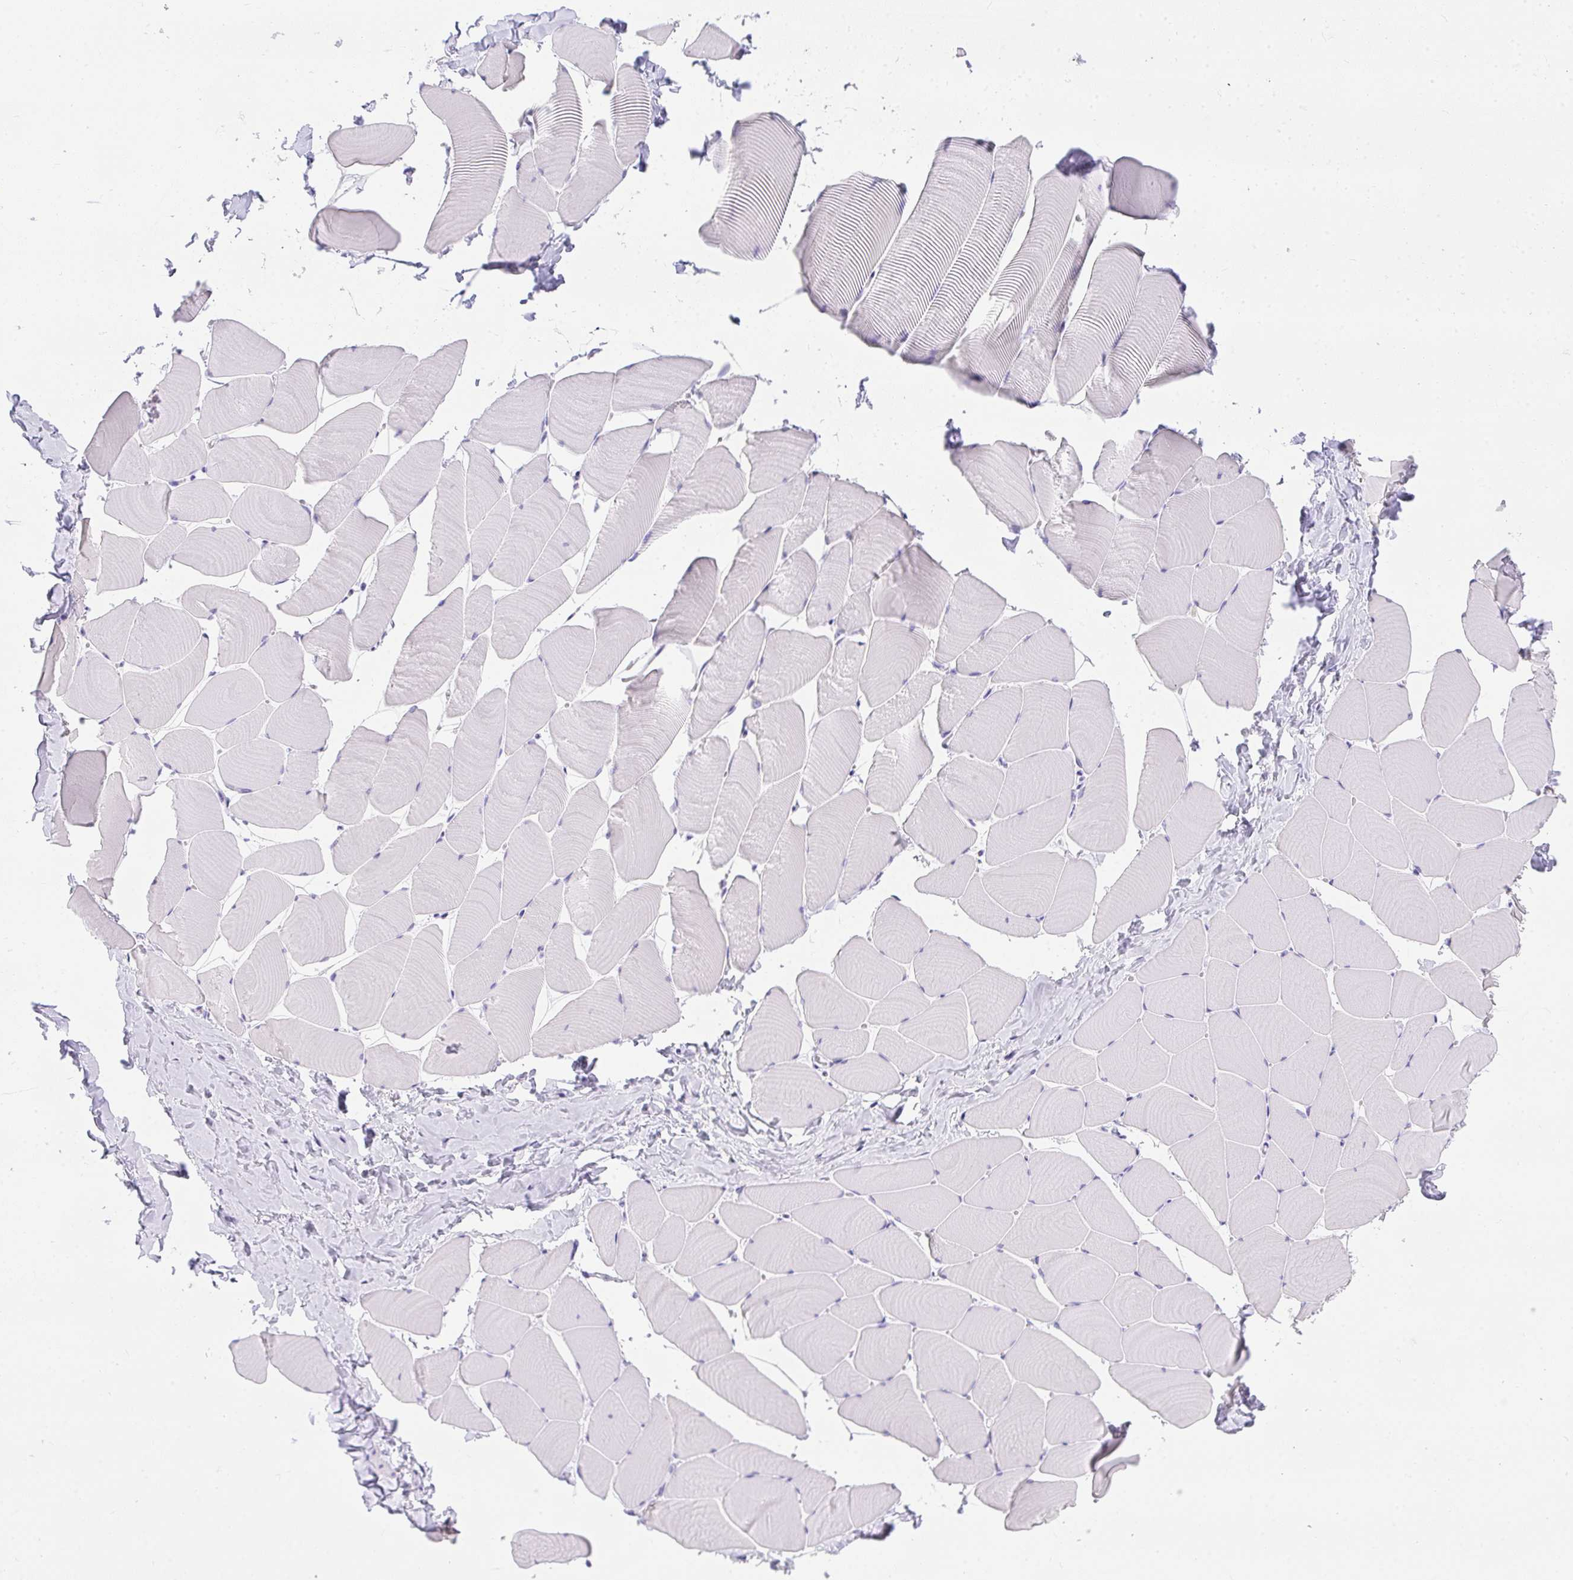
{"staining": {"intensity": "negative", "quantity": "none", "location": "none"}, "tissue": "skeletal muscle", "cell_type": "Myocytes", "image_type": "normal", "snomed": [{"axis": "morphology", "description": "Normal tissue, NOS"}, {"axis": "topography", "description": "Skeletal muscle"}], "caption": "The micrograph exhibits no significant expression in myocytes of skeletal muscle. Brightfield microscopy of IHC stained with DAB (3,3'-diaminobenzidine) (brown) and hematoxylin (blue), captured at high magnification.", "gene": "AVIL", "patient": {"sex": "male", "age": 25}}